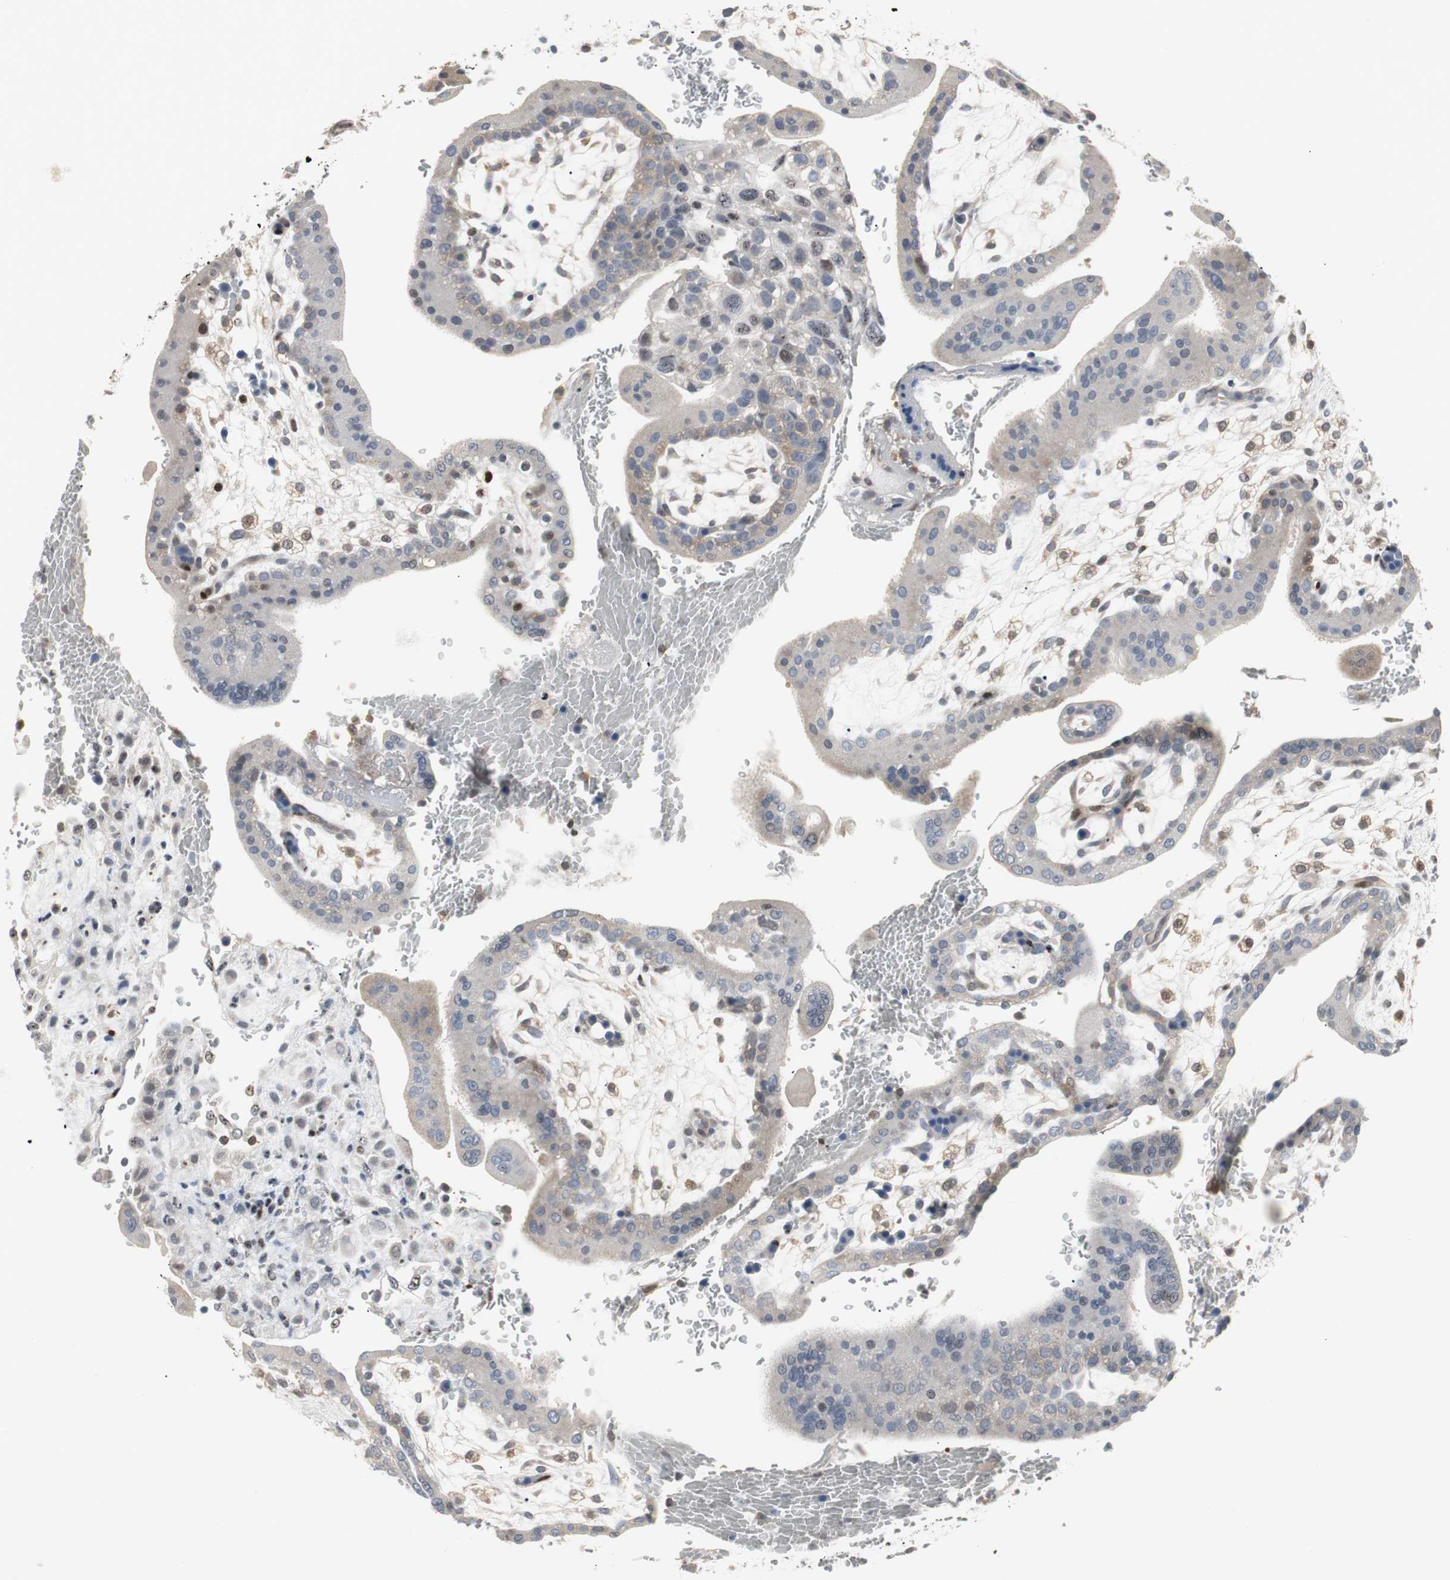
{"staining": {"intensity": "weak", "quantity": "<25%", "location": "nuclear"}, "tissue": "placenta", "cell_type": "Decidual cells", "image_type": "normal", "snomed": [{"axis": "morphology", "description": "Normal tissue, NOS"}, {"axis": "topography", "description": "Placenta"}], "caption": "Protein analysis of unremarkable placenta demonstrates no significant staining in decidual cells.", "gene": "GRK2", "patient": {"sex": "female", "age": 35}}